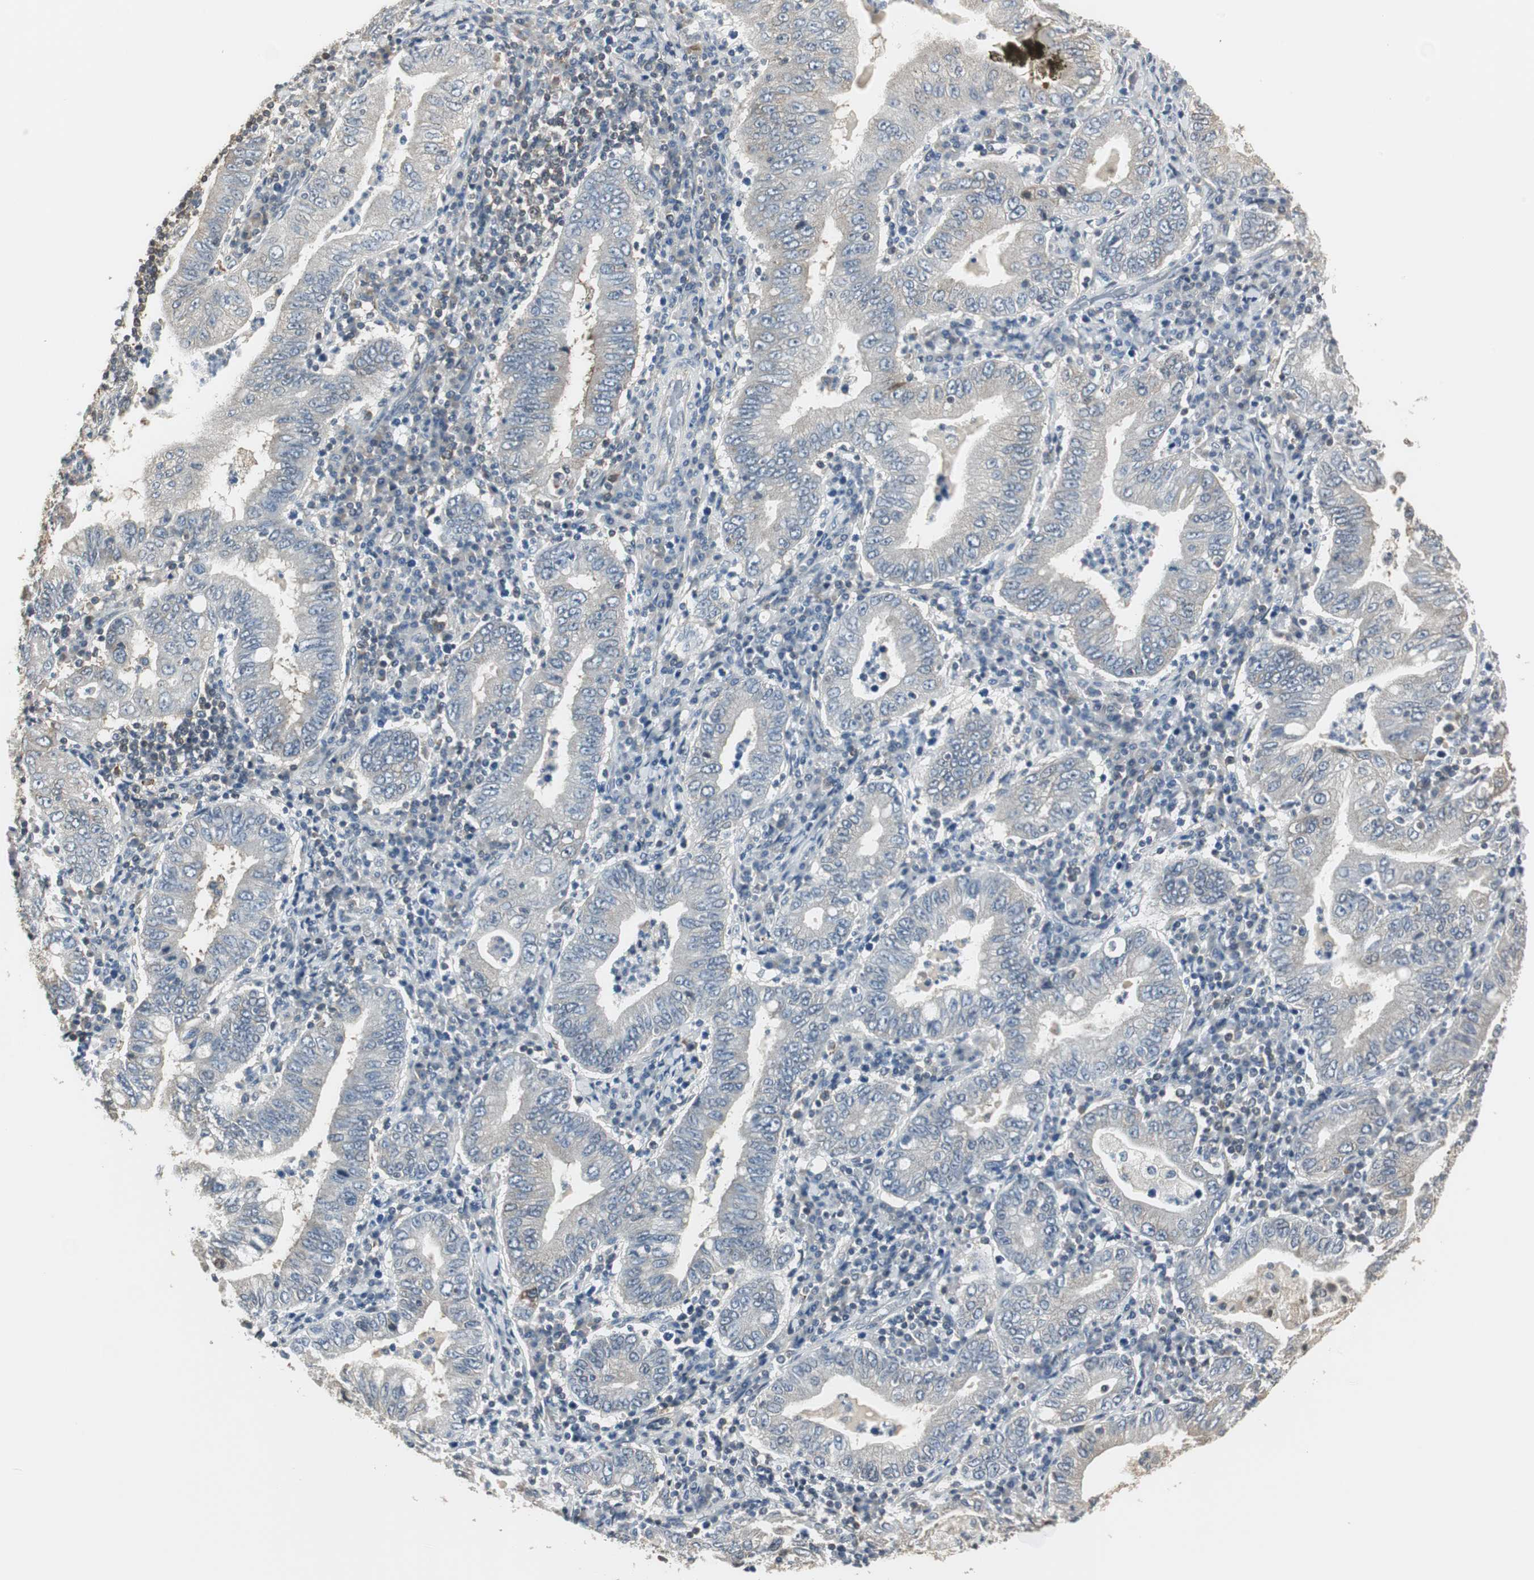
{"staining": {"intensity": "negative", "quantity": "none", "location": "none"}, "tissue": "stomach cancer", "cell_type": "Tumor cells", "image_type": "cancer", "snomed": [{"axis": "morphology", "description": "Normal tissue, NOS"}, {"axis": "morphology", "description": "Adenocarcinoma, NOS"}, {"axis": "topography", "description": "Esophagus"}, {"axis": "topography", "description": "Stomach, upper"}, {"axis": "topography", "description": "Peripheral nerve tissue"}], "caption": "High power microscopy photomicrograph of an immunohistochemistry (IHC) histopathology image of adenocarcinoma (stomach), revealing no significant positivity in tumor cells.", "gene": "CCT5", "patient": {"sex": "male", "age": 62}}